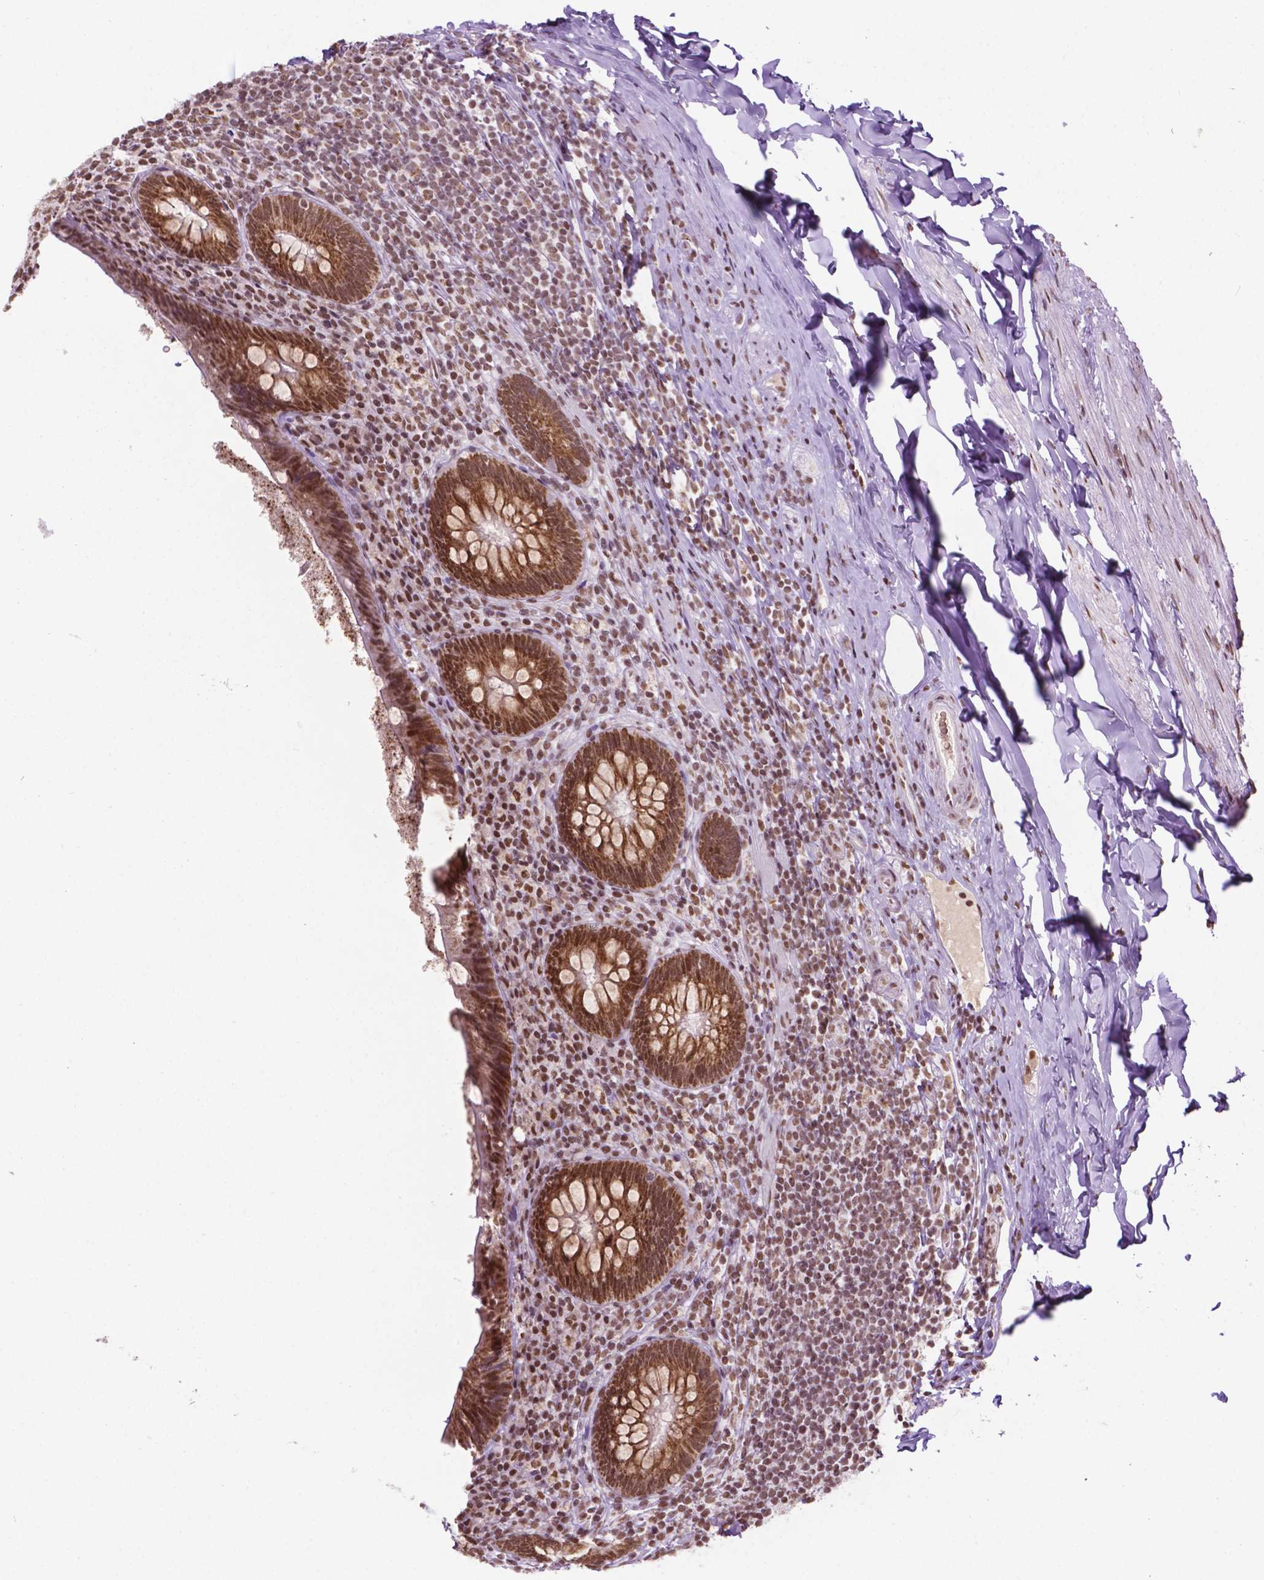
{"staining": {"intensity": "moderate", "quantity": ">75%", "location": "nuclear"}, "tissue": "appendix", "cell_type": "Glandular cells", "image_type": "normal", "snomed": [{"axis": "morphology", "description": "Normal tissue, NOS"}, {"axis": "topography", "description": "Appendix"}], "caption": "Immunohistochemical staining of benign appendix reveals medium levels of moderate nuclear staining in about >75% of glandular cells.", "gene": "COL23A1", "patient": {"sex": "male", "age": 47}}